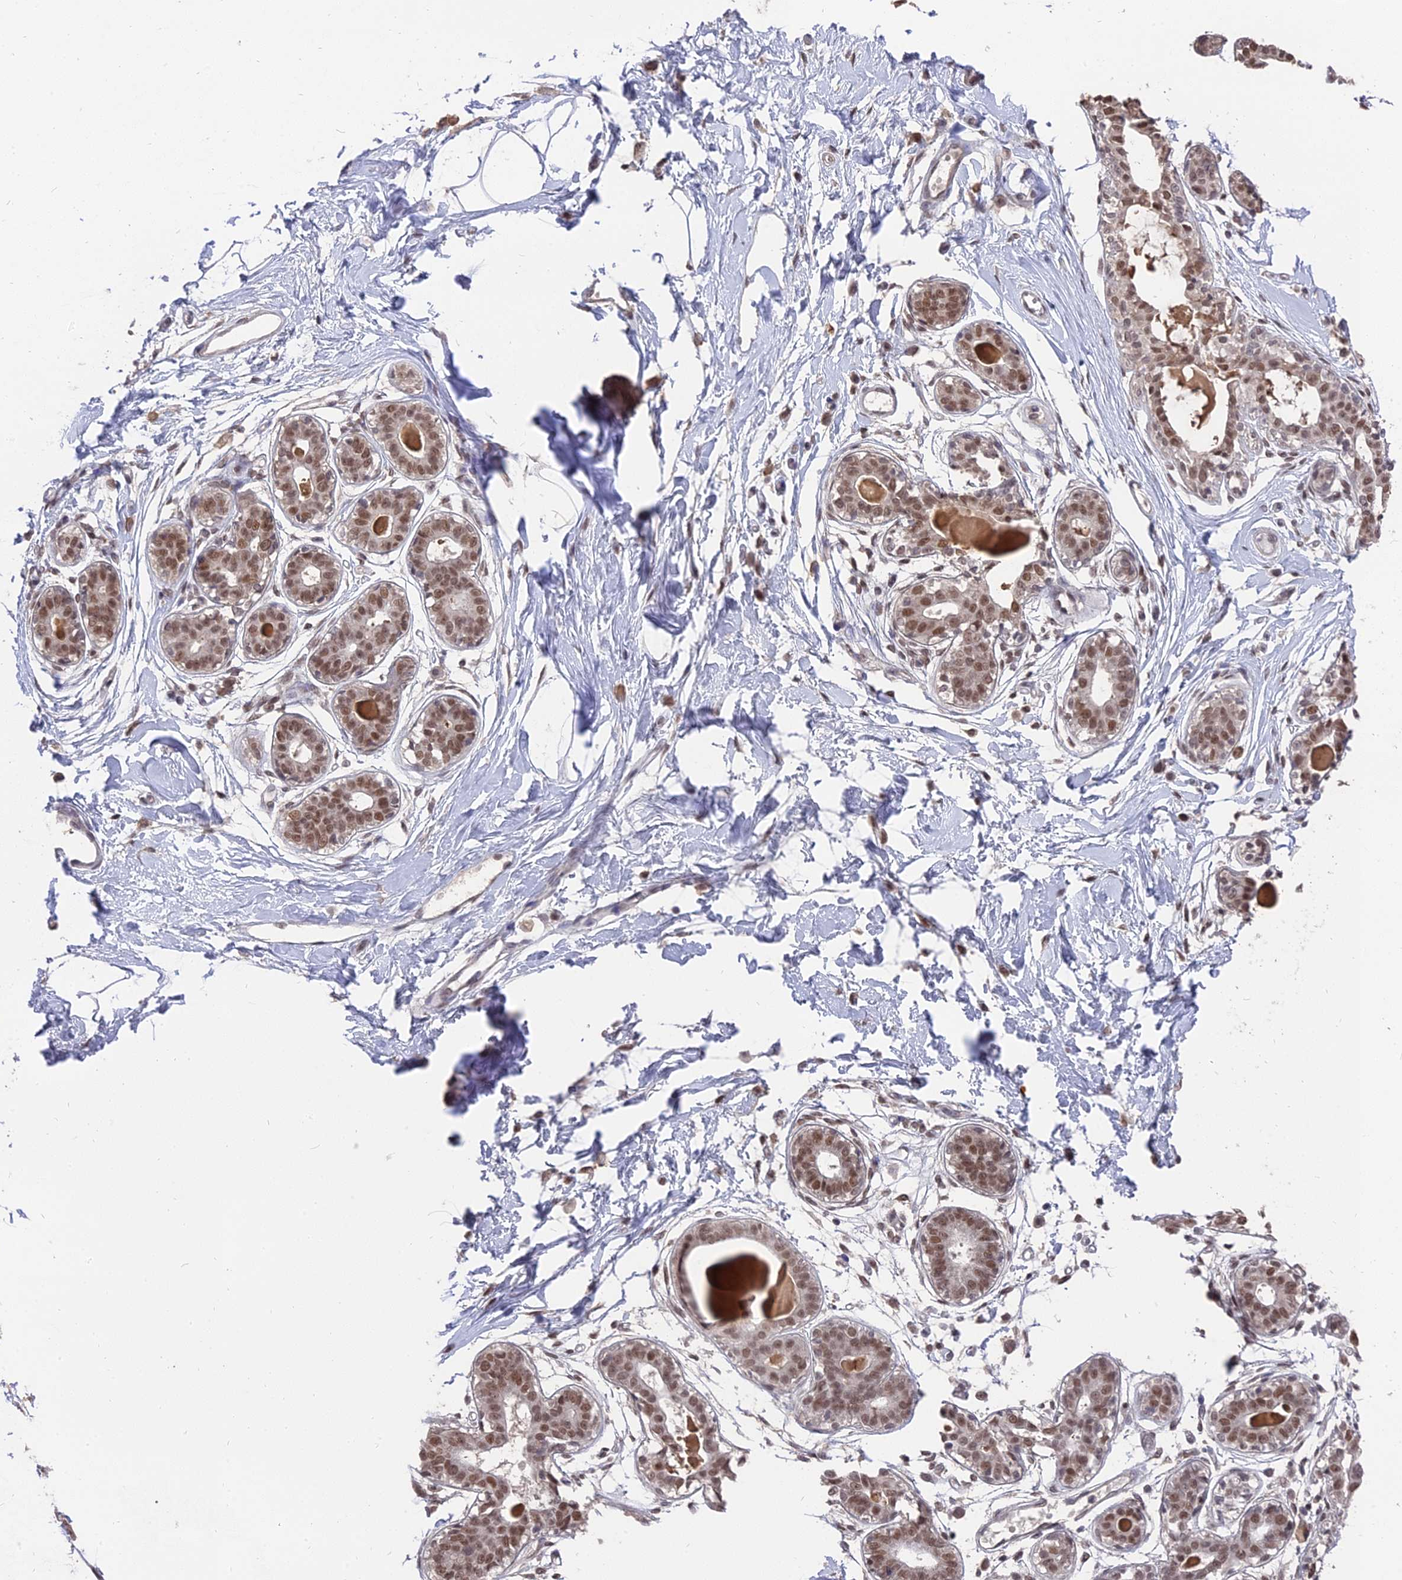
{"staining": {"intensity": "negative", "quantity": "none", "location": "none"}, "tissue": "breast", "cell_type": "Adipocytes", "image_type": "normal", "snomed": [{"axis": "morphology", "description": "Normal tissue, NOS"}, {"axis": "topography", "description": "Breast"}], "caption": "Unremarkable breast was stained to show a protein in brown. There is no significant expression in adipocytes. (DAB (3,3'-diaminobenzidine) IHC visualized using brightfield microscopy, high magnification).", "gene": "NR1H3", "patient": {"sex": "female", "age": 45}}